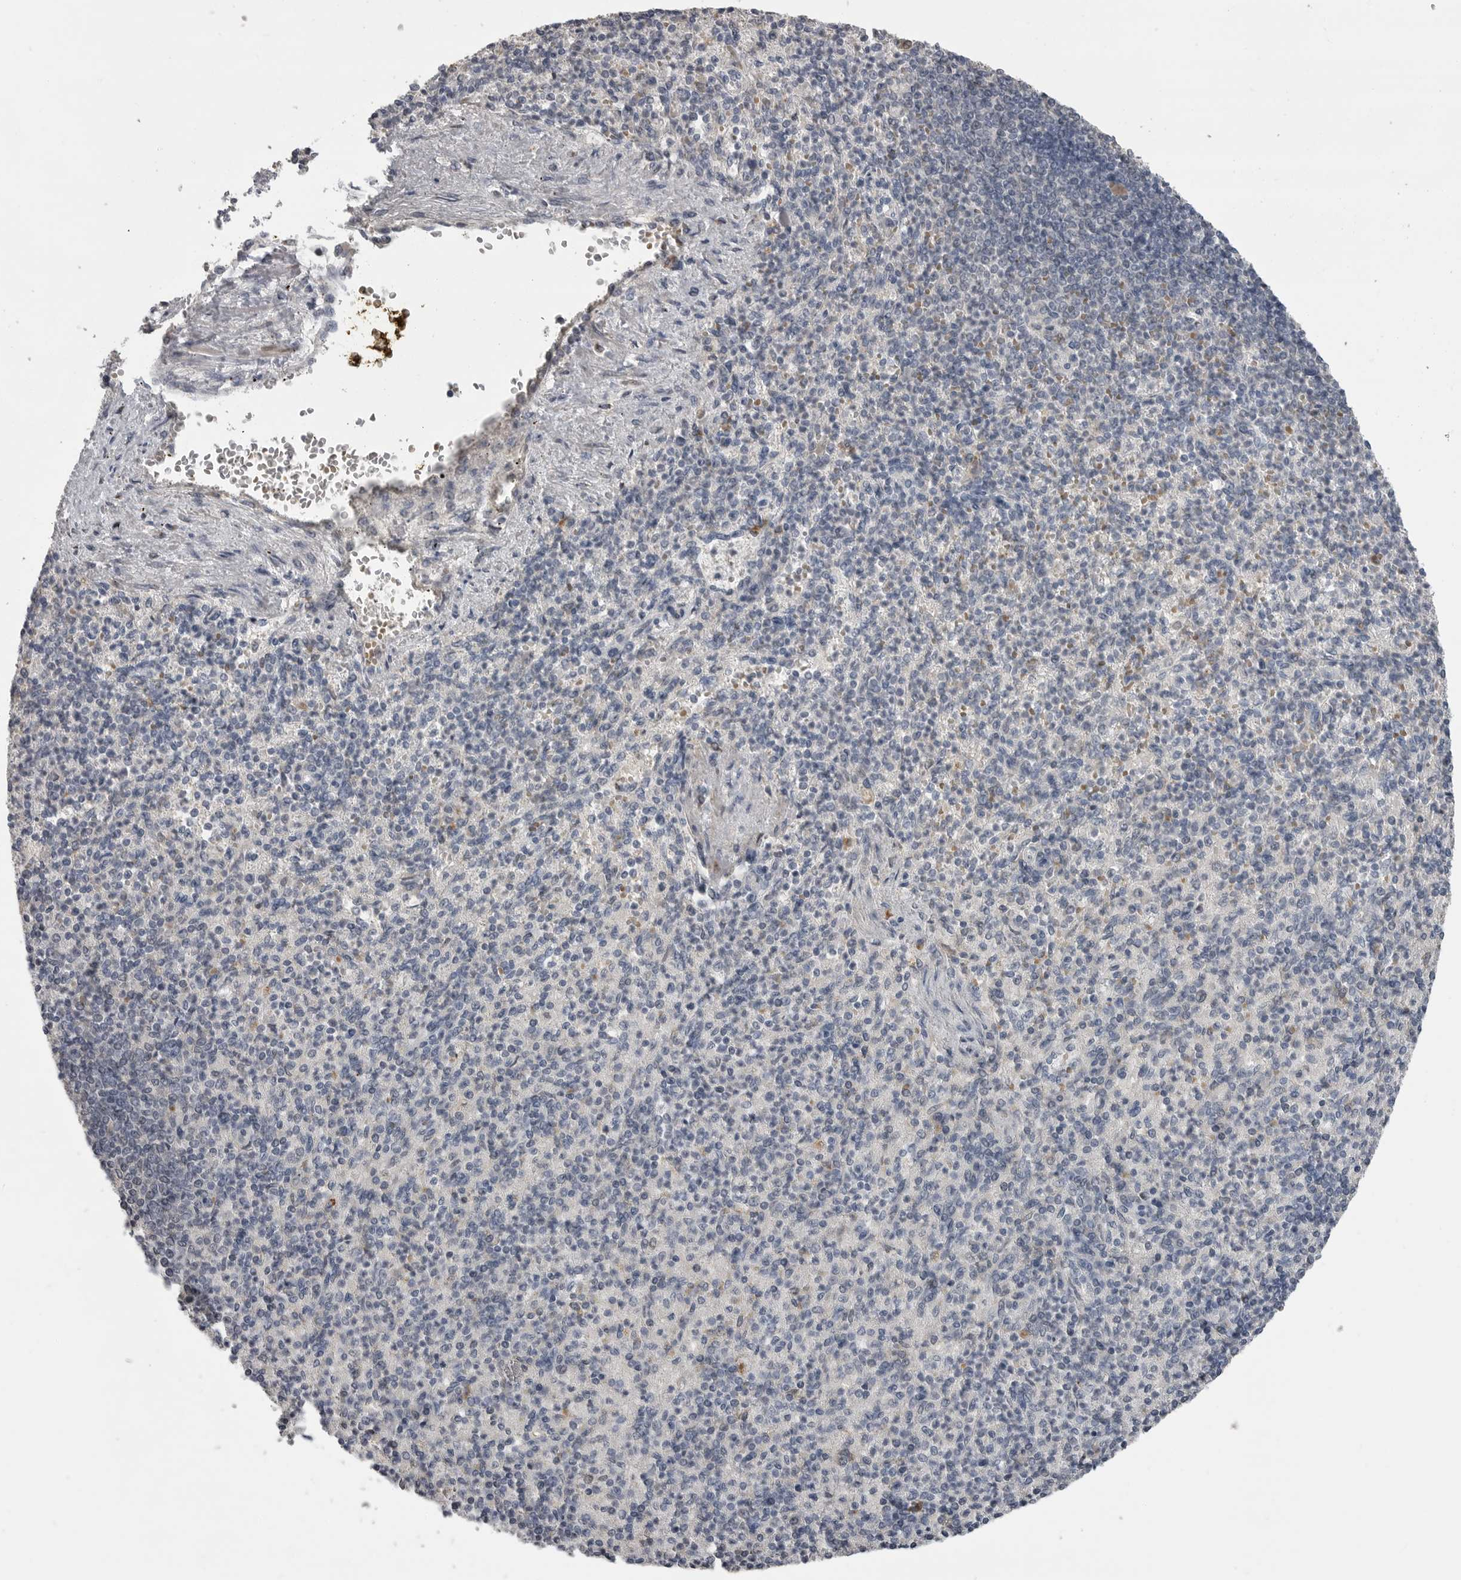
{"staining": {"intensity": "negative", "quantity": "none", "location": "none"}, "tissue": "spleen", "cell_type": "Cells in red pulp", "image_type": "normal", "snomed": [{"axis": "morphology", "description": "Normal tissue, NOS"}, {"axis": "topography", "description": "Spleen"}], "caption": "This is an immunohistochemistry image of unremarkable spleen. There is no expression in cells in red pulp.", "gene": "PLEKHF1", "patient": {"sex": "female", "age": 74}}